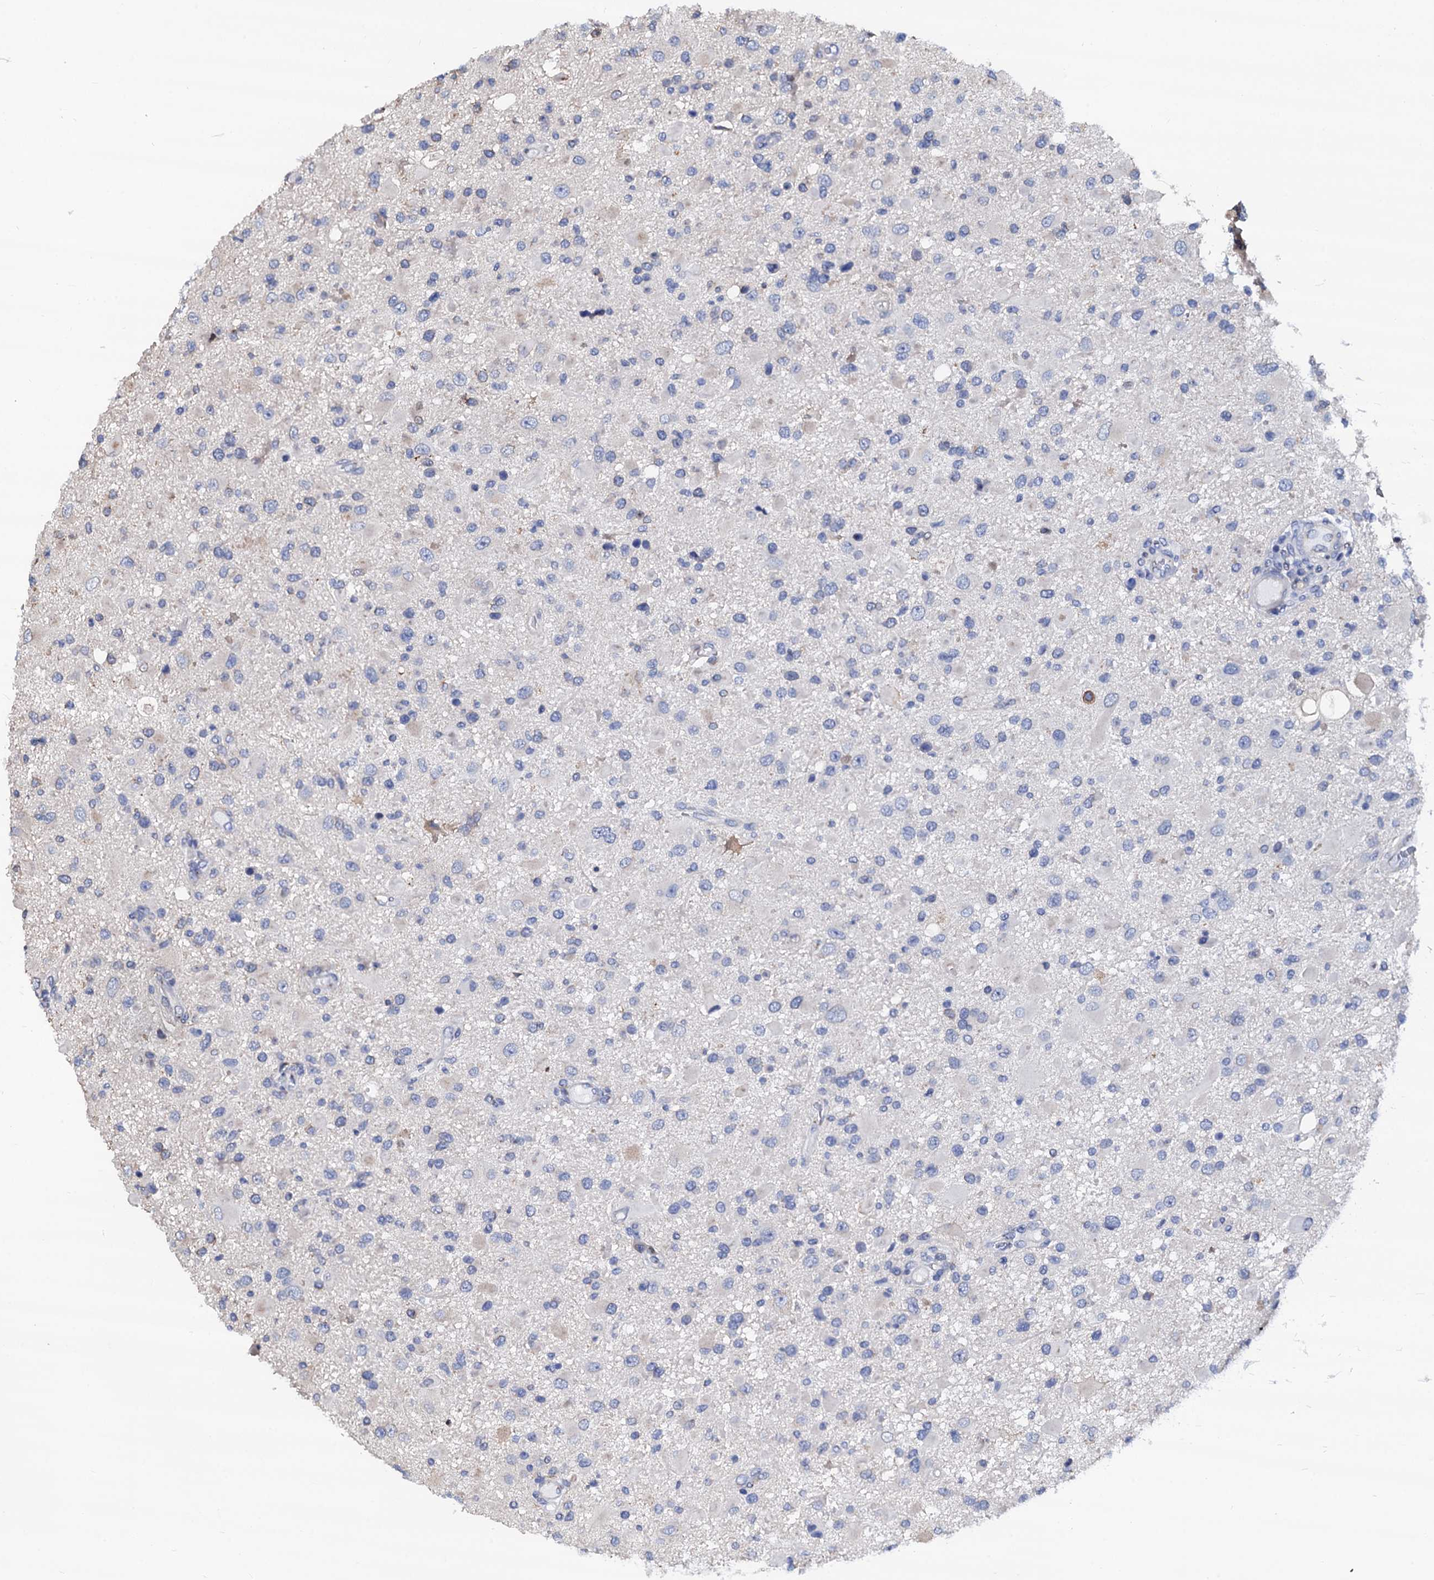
{"staining": {"intensity": "negative", "quantity": "none", "location": "none"}, "tissue": "glioma", "cell_type": "Tumor cells", "image_type": "cancer", "snomed": [{"axis": "morphology", "description": "Glioma, malignant, High grade"}, {"axis": "topography", "description": "Brain"}], "caption": "Tumor cells show no significant expression in glioma.", "gene": "AKAP3", "patient": {"sex": "male", "age": 53}}